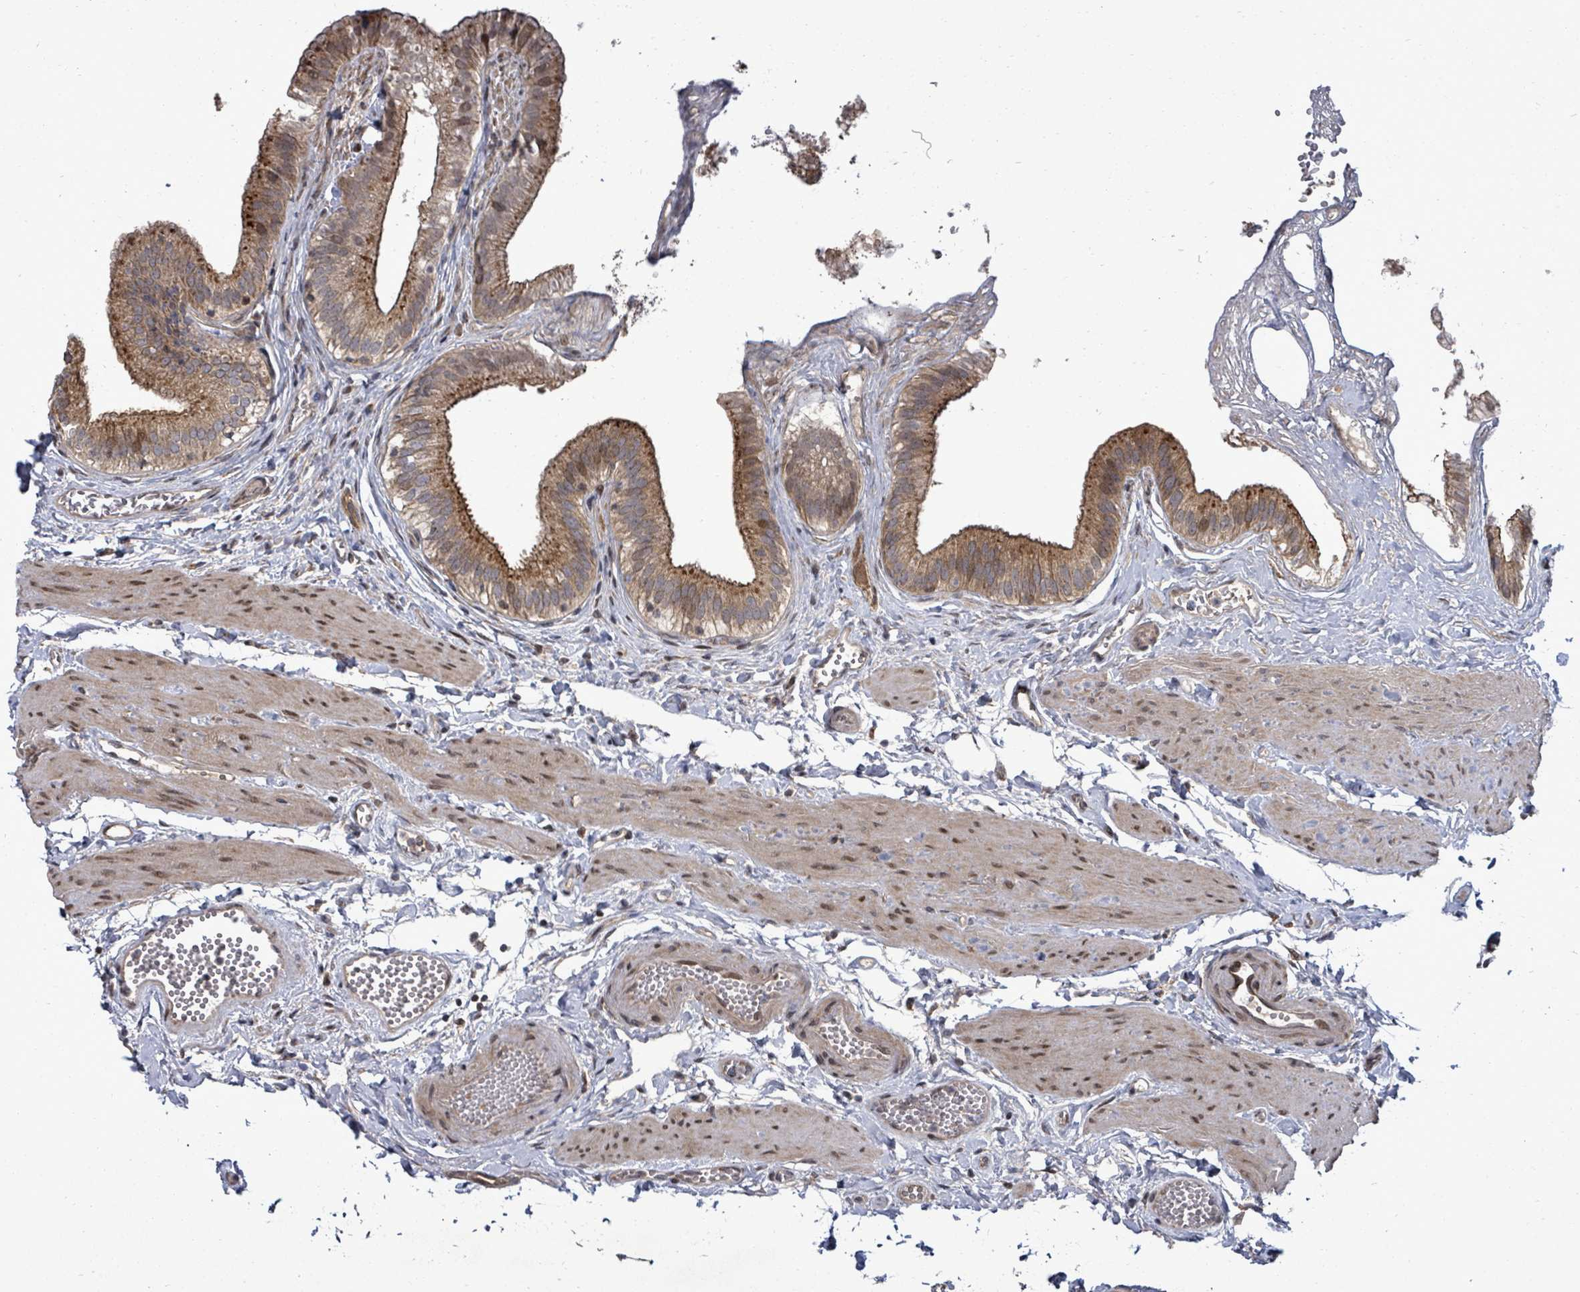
{"staining": {"intensity": "strong", "quantity": ">75%", "location": "cytoplasmic/membranous"}, "tissue": "gallbladder", "cell_type": "Glandular cells", "image_type": "normal", "snomed": [{"axis": "morphology", "description": "Normal tissue, NOS"}, {"axis": "topography", "description": "Gallbladder"}], "caption": "An immunohistochemistry micrograph of unremarkable tissue is shown. Protein staining in brown highlights strong cytoplasmic/membranous positivity in gallbladder within glandular cells. (Stains: DAB (3,3'-diaminobenzidine) in brown, nuclei in blue, Microscopy: brightfield microscopy at high magnification).", "gene": "KRTAP27", "patient": {"sex": "female", "age": 54}}